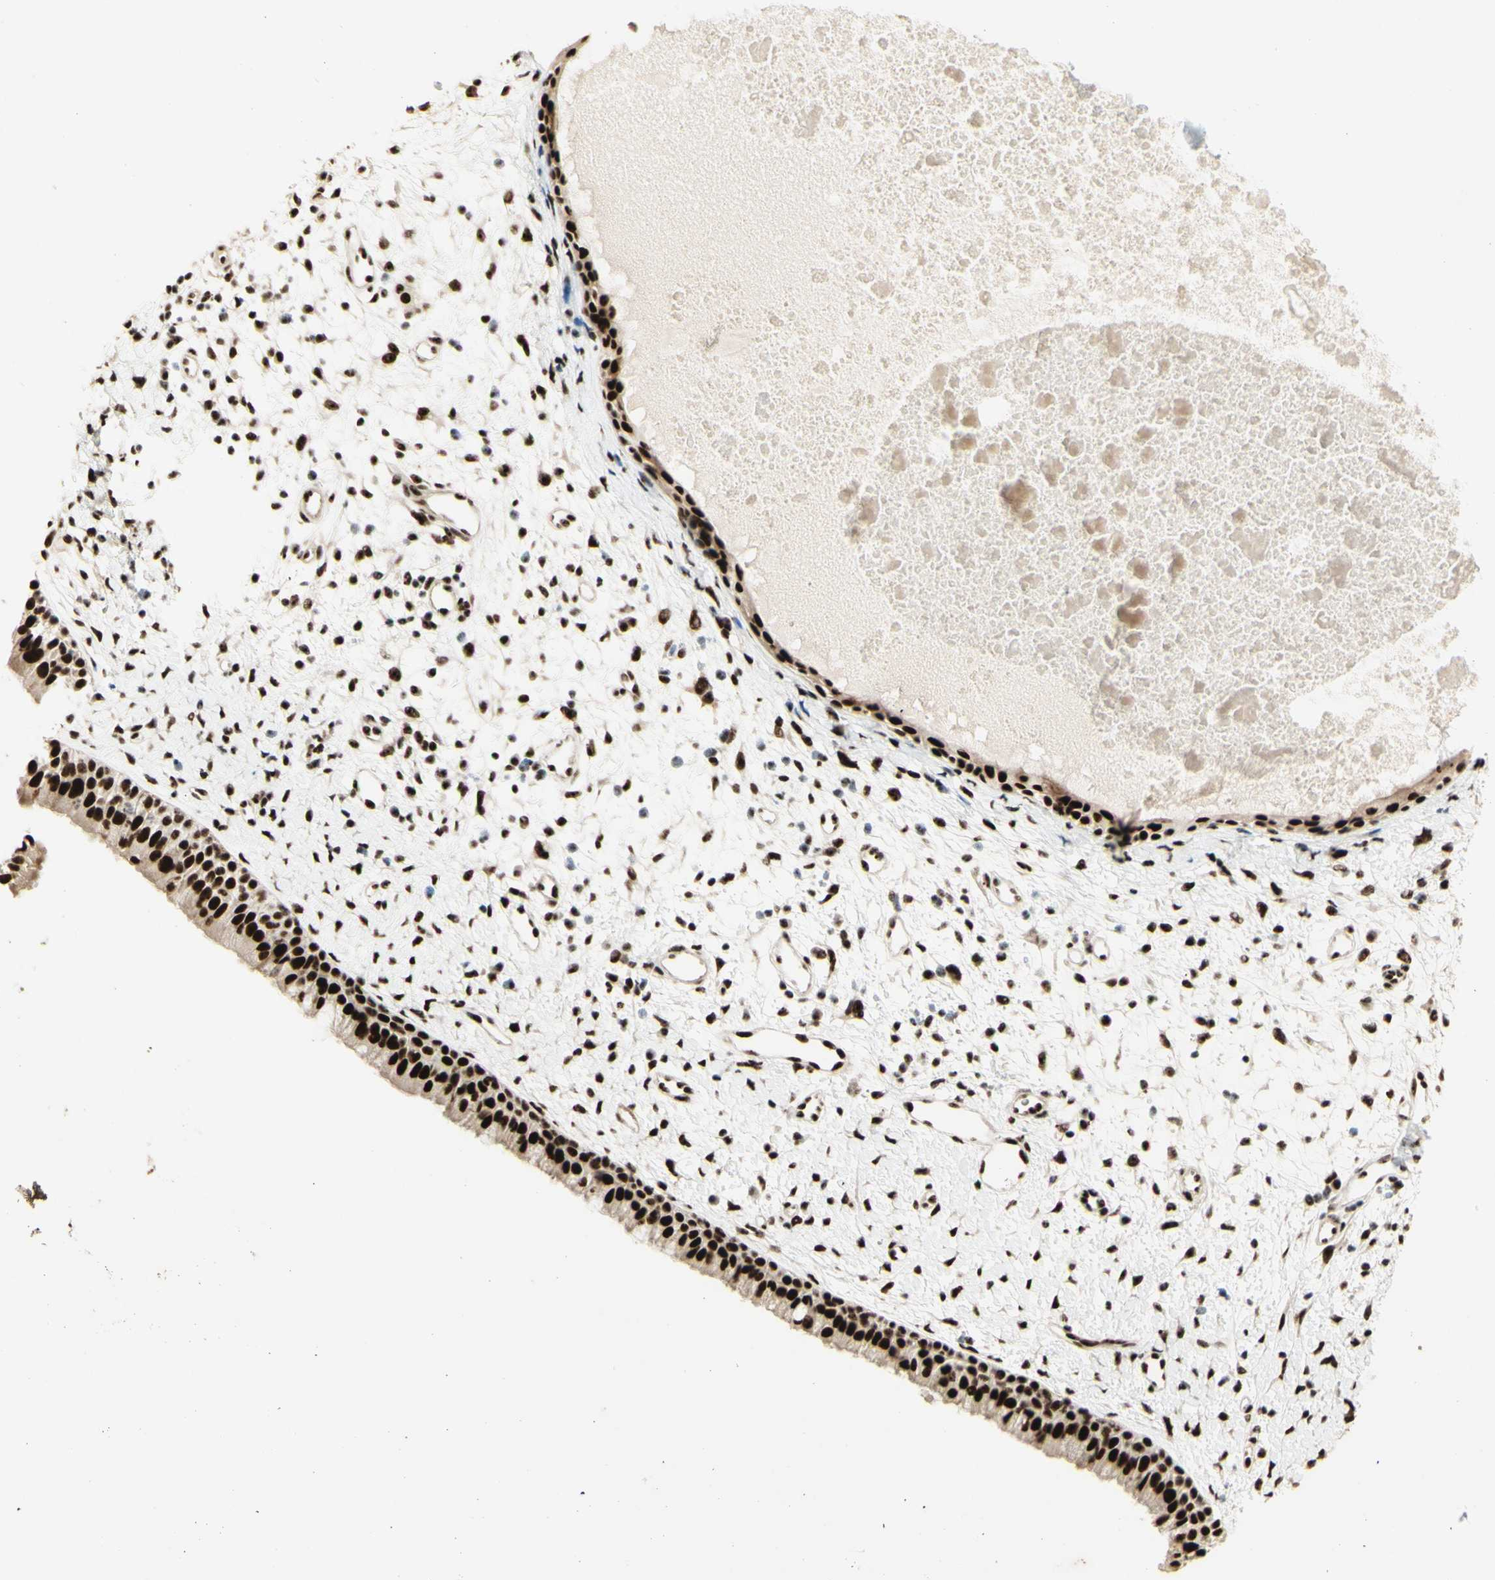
{"staining": {"intensity": "strong", "quantity": ">75%", "location": "cytoplasmic/membranous,nuclear"}, "tissue": "nasopharynx", "cell_type": "Respiratory epithelial cells", "image_type": "normal", "snomed": [{"axis": "morphology", "description": "Normal tissue, NOS"}, {"axis": "topography", "description": "Nasopharynx"}], "caption": "Protein expression analysis of benign human nasopharynx reveals strong cytoplasmic/membranous,nuclear positivity in about >75% of respiratory epithelial cells. (IHC, brightfield microscopy, high magnification).", "gene": "DHX9", "patient": {"sex": "male", "age": 22}}